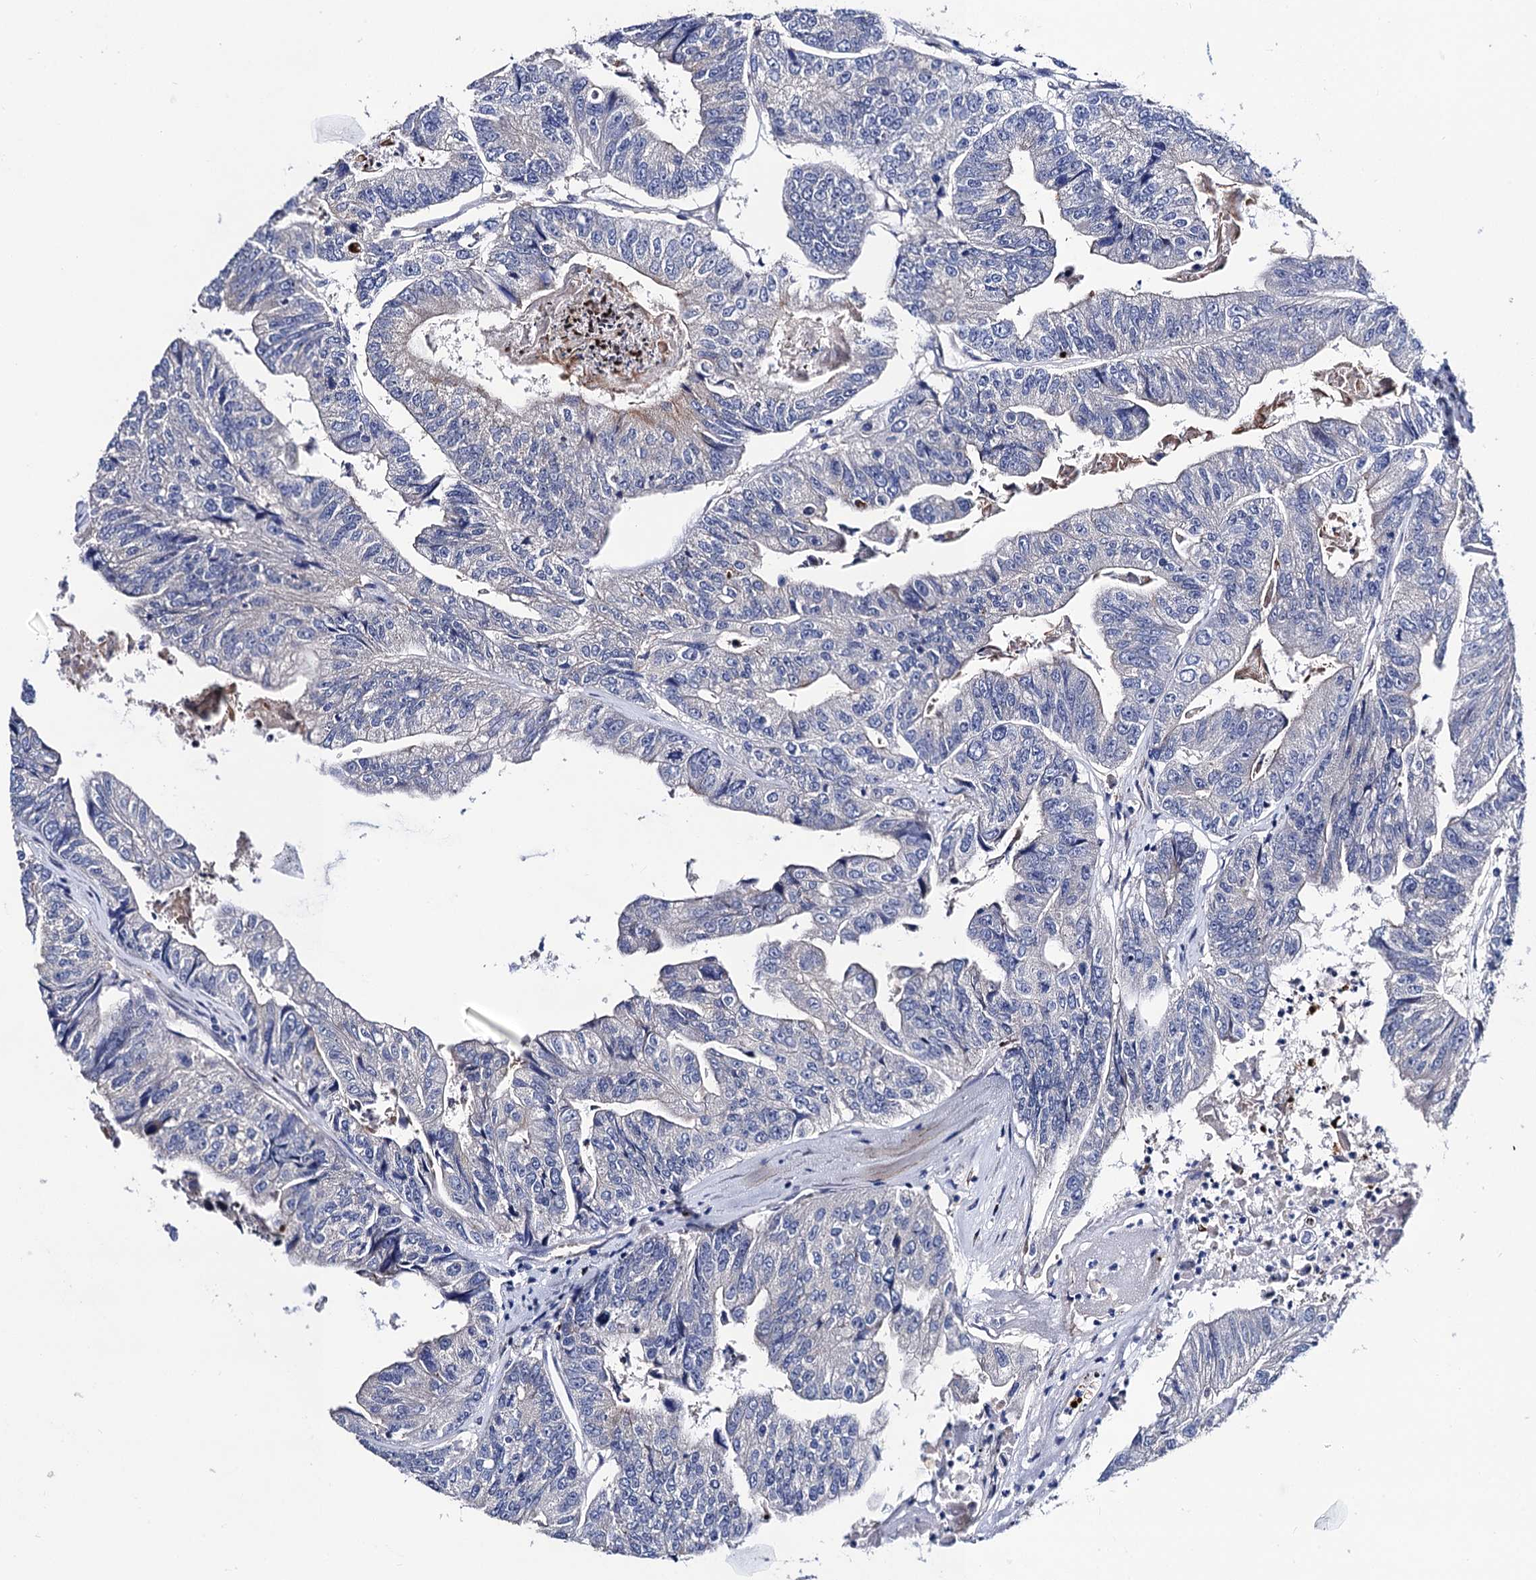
{"staining": {"intensity": "negative", "quantity": "none", "location": "none"}, "tissue": "colorectal cancer", "cell_type": "Tumor cells", "image_type": "cancer", "snomed": [{"axis": "morphology", "description": "Adenocarcinoma, NOS"}, {"axis": "topography", "description": "Colon"}], "caption": "Photomicrograph shows no significant protein staining in tumor cells of colorectal cancer (adenocarcinoma).", "gene": "ZDHHC18", "patient": {"sex": "female", "age": 67}}